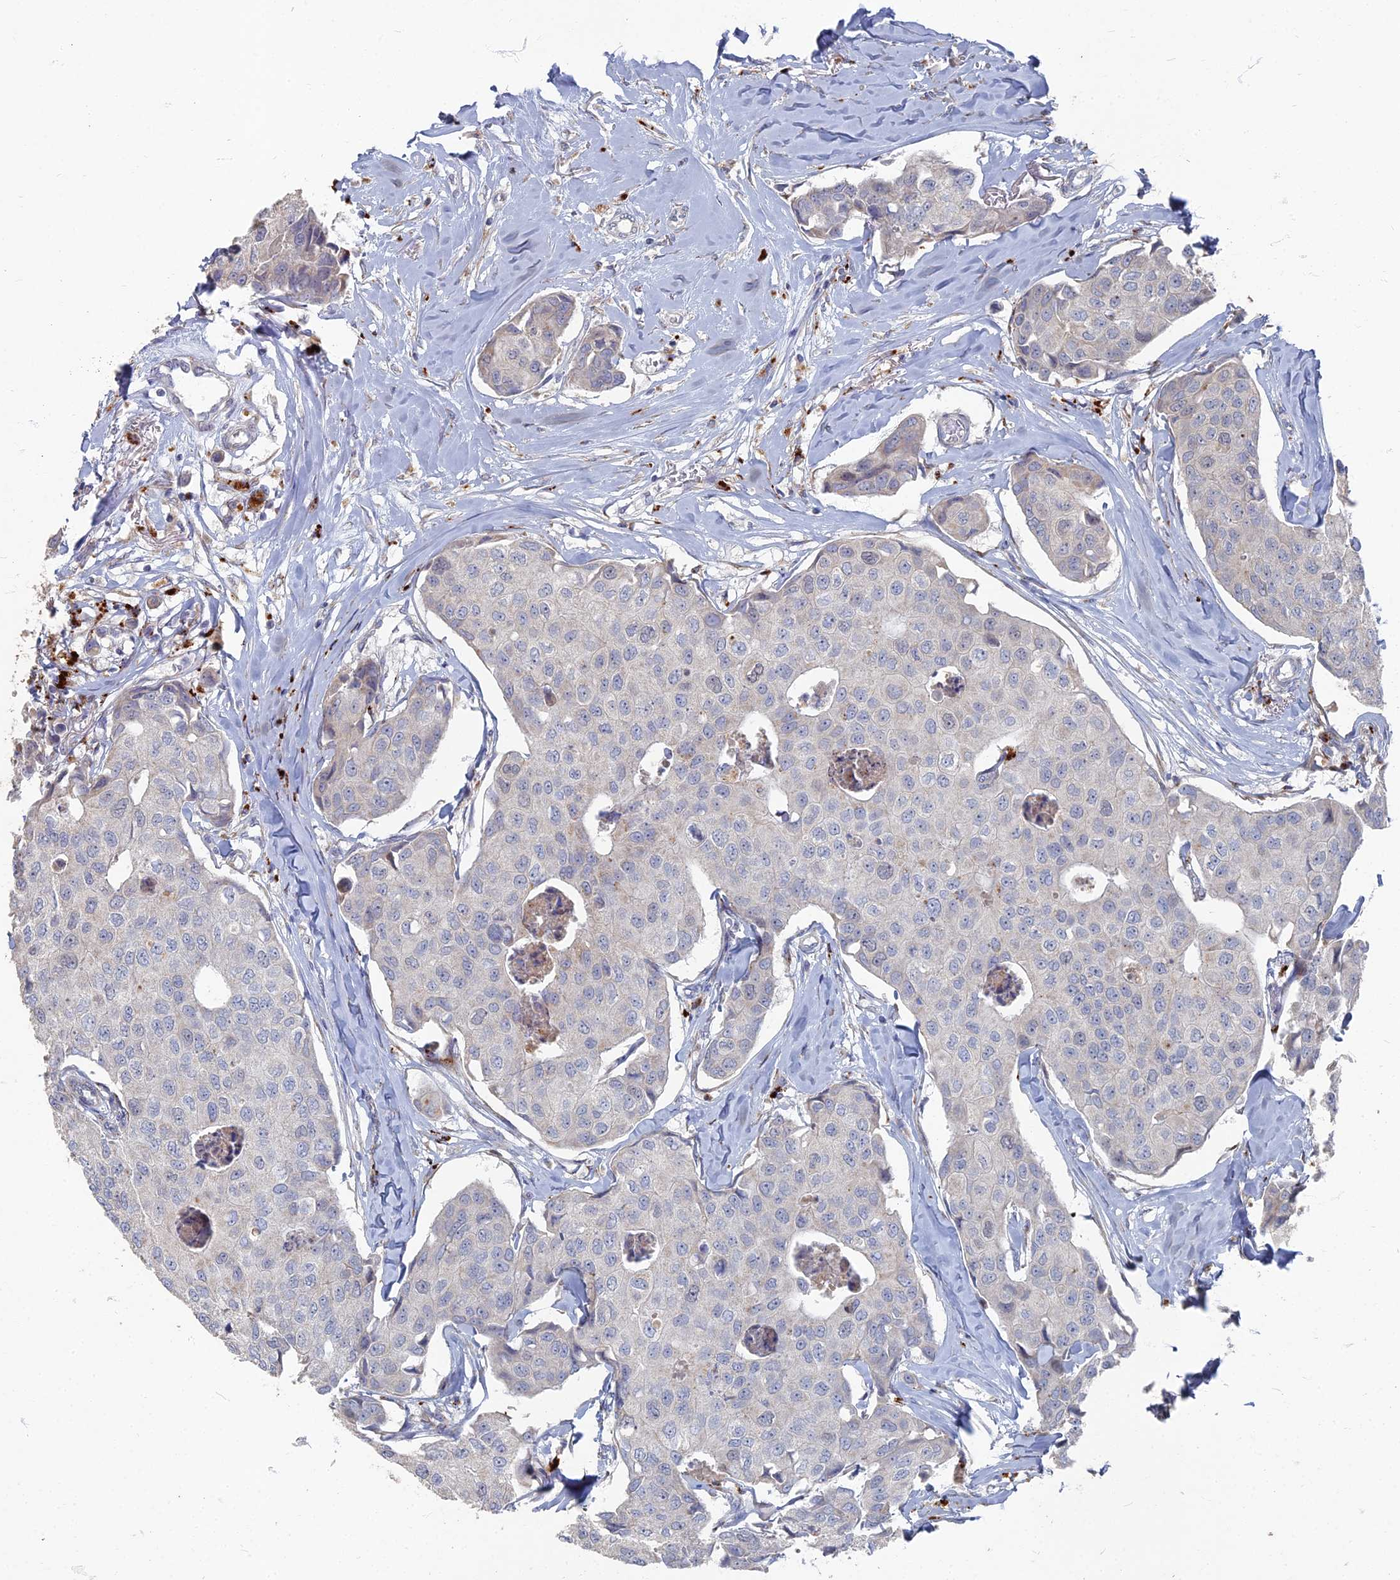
{"staining": {"intensity": "negative", "quantity": "none", "location": "none"}, "tissue": "breast cancer", "cell_type": "Tumor cells", "image_type": "cancer", "snomed": [{"axis": "morphology", "description": "Duct carcinoma"}, {"axis": "topography", "description": "Breast"}], "caption": "IHC of human invasive ductal carcinoma (breast) demonstrates no expression in tumor cells. (DAB IHC, high magnification).", "gene": "TMEM128", "patient": {"sex": "female", "age": 80}}